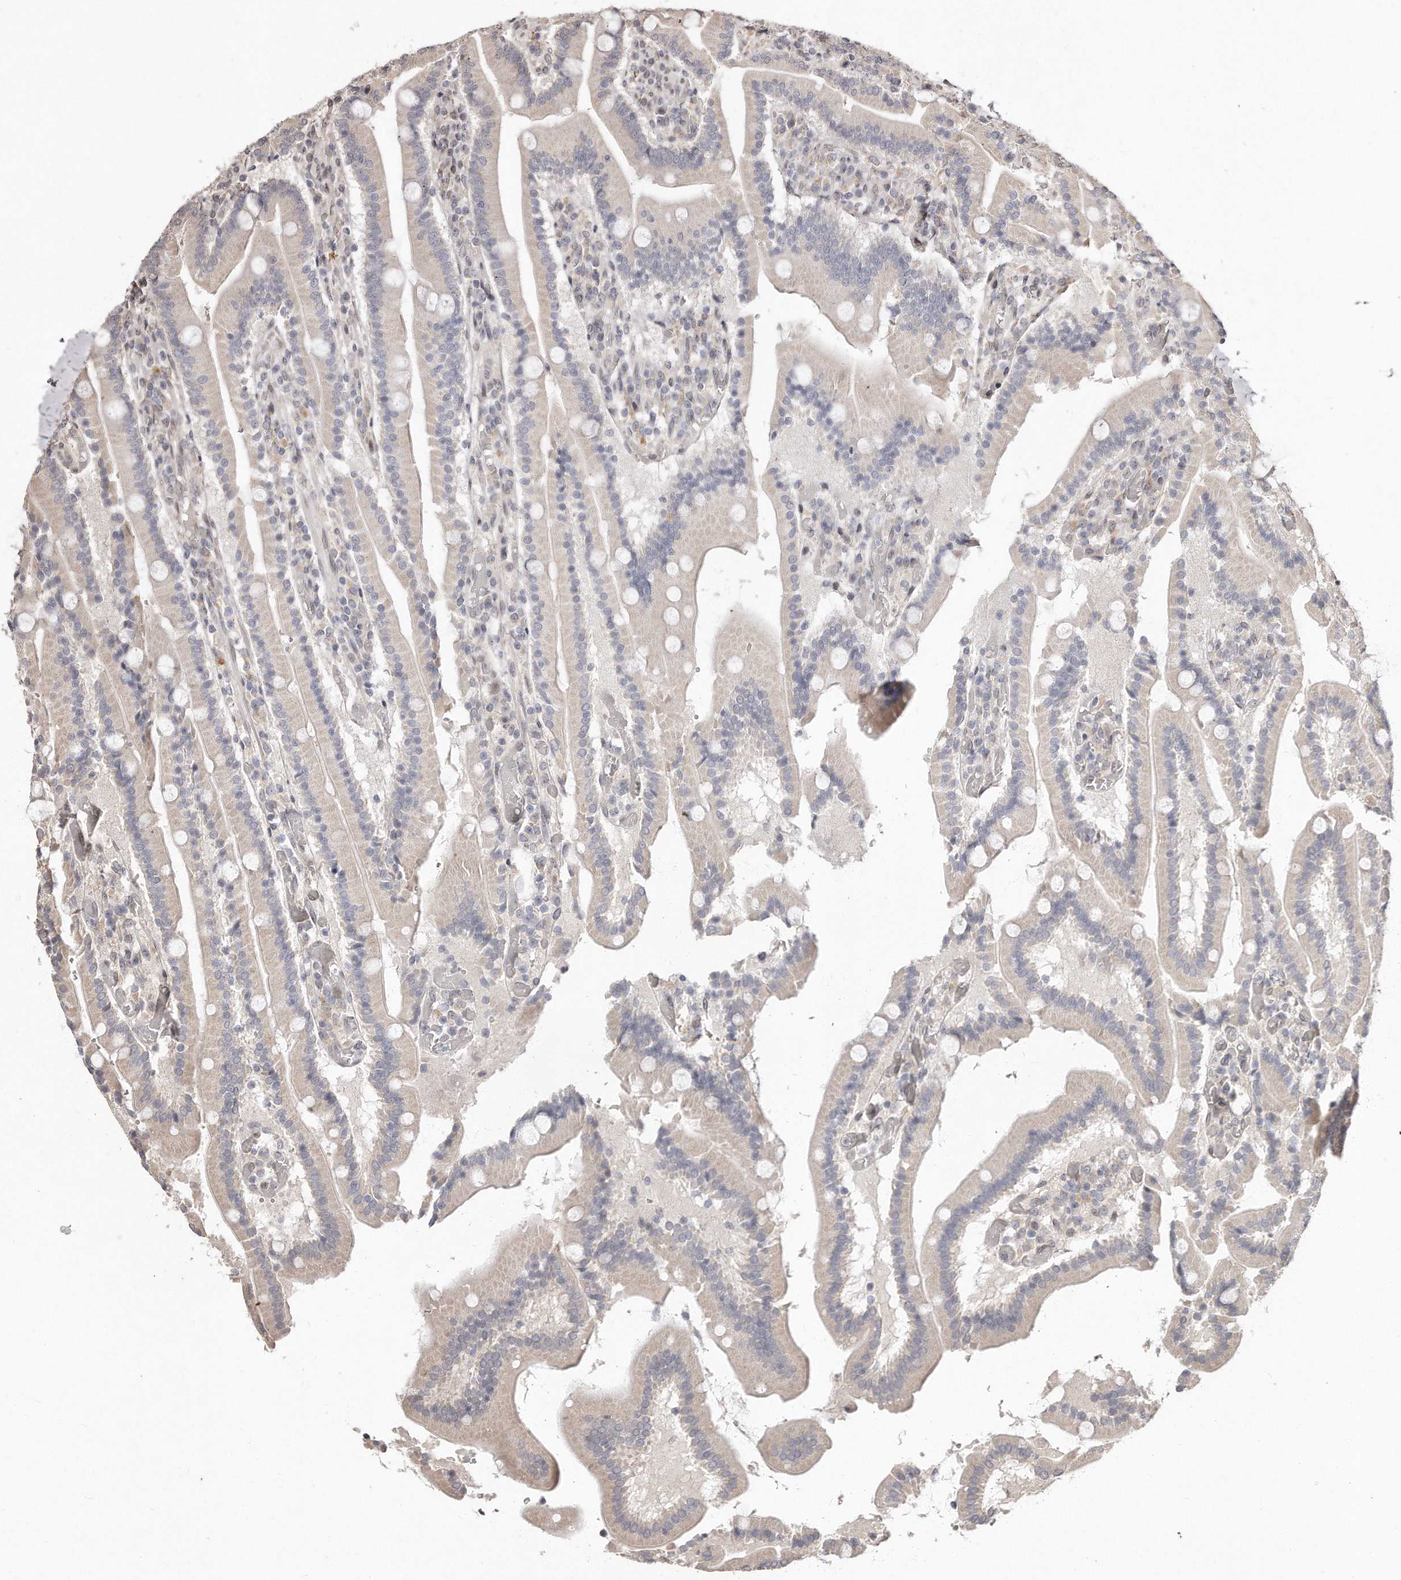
{"staining": {"intensity": "weak", "quantity": "<25%", "location": "cytoplasmic/membranous"}, "tissue": "duodenum", "cell_type": "Glandular cells", "image_type": "normal", "snomed": [{"axis": "morphology", "description": "Normal tissue, NOS"}, {"axis": "topography", "description": "Duodenum"}], "caption": "Normal duodenum was stained to show a protein in brown. There is no significant staining in glandular cells.", "gene": "HASPIN", "patient": {"sex": "female", "age": 62}}